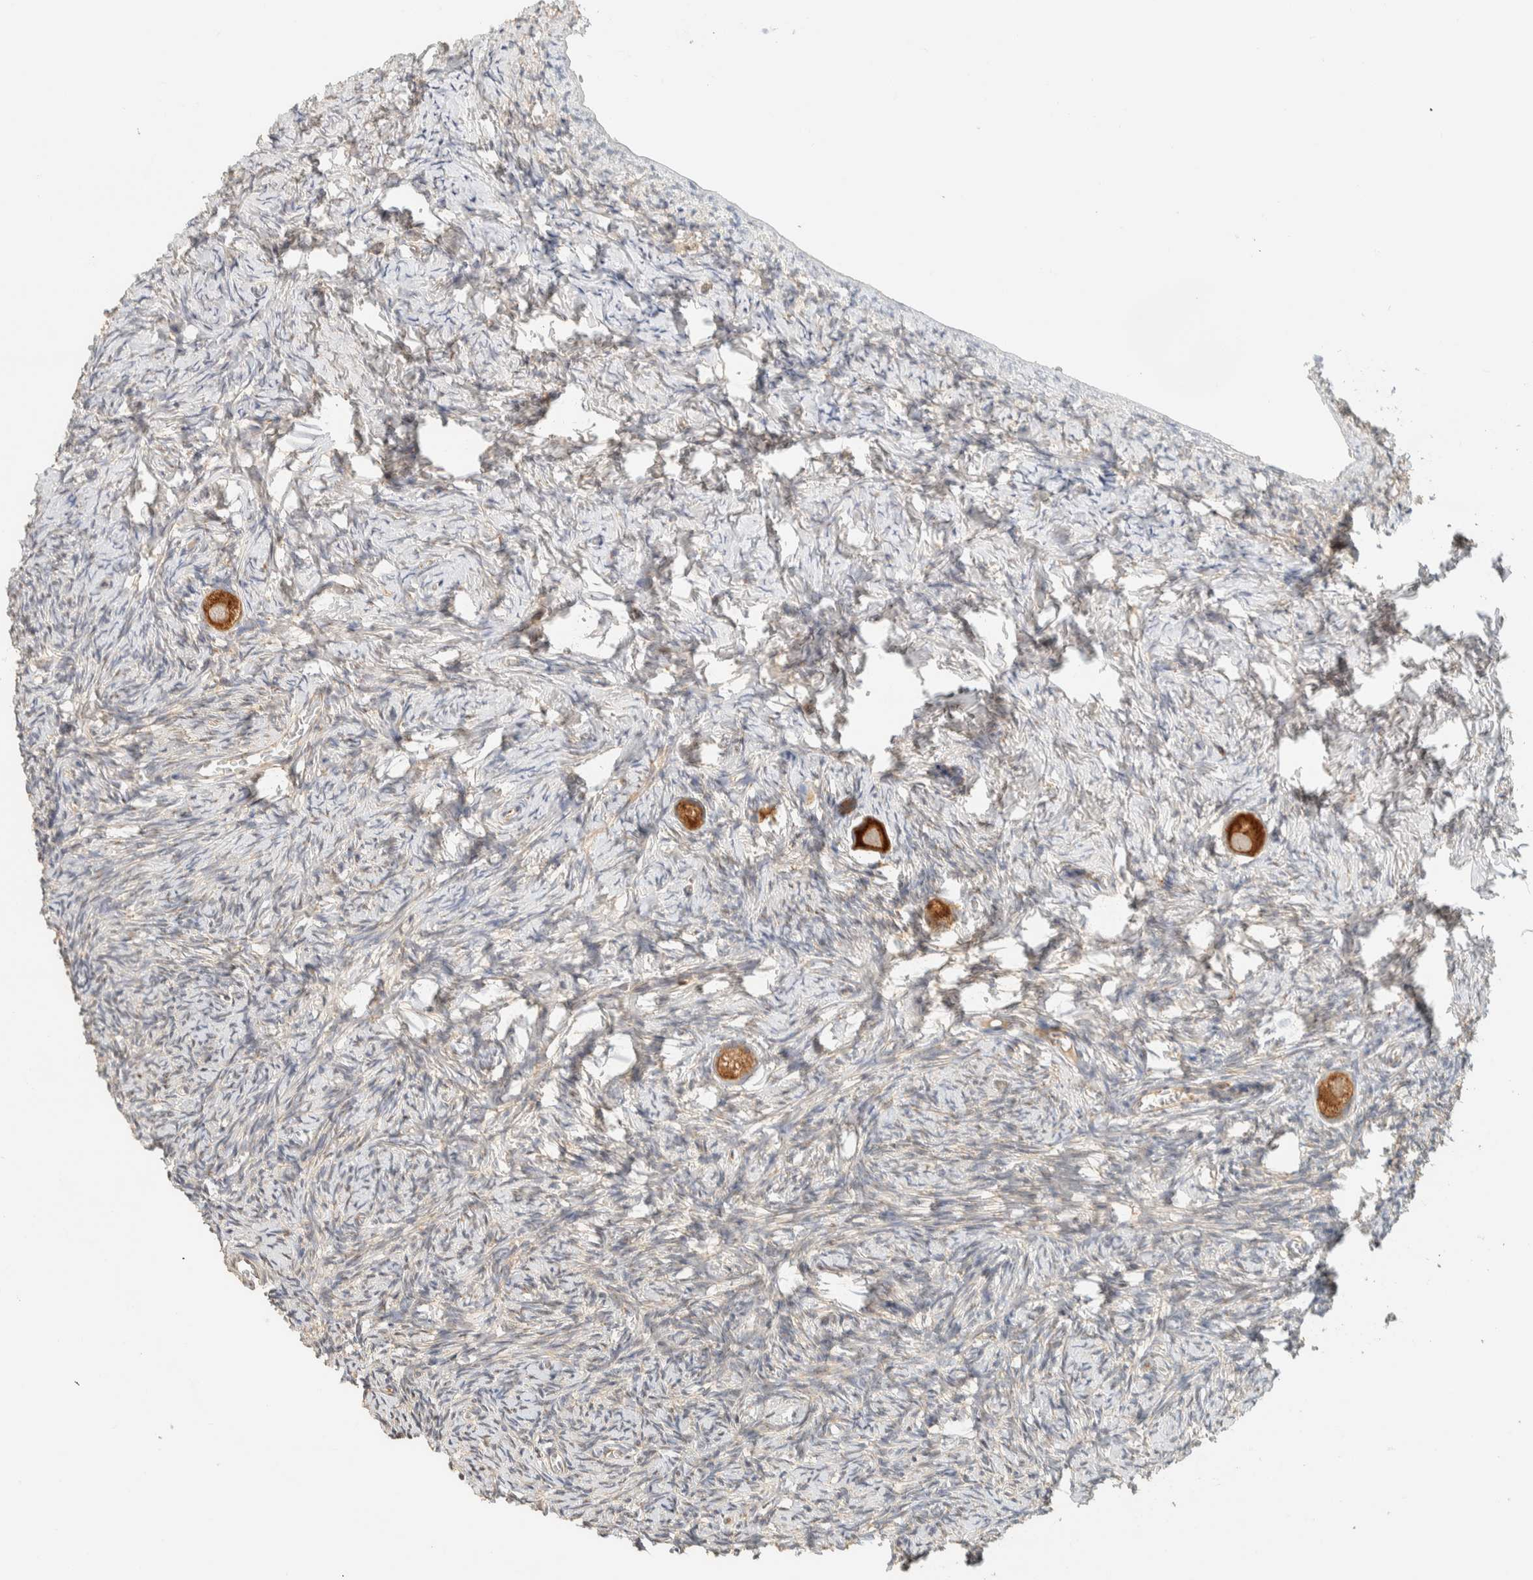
{"staining": {"intensity": "strong", "quantity": ">75%", "location": "cytoplasmic/membranous"}, "tissue": "ovary", "cell_type": "Follicle cells", "image_type": "normal", "snomed": [{"axis": "morphology", "description": "Normal tissue, NOS"}, {"axis": "topography", "description": "Ovary"}], "caption": "DAB (3,3'-diaminobenzidine) immunohistochemical staining of benign human ovary shows strong cytoplasmic/membranous protein expression in approximately >75% of follicle cells.", "gene": "ARFGEF1", "patient": {"sex": "female", "age": 27}}